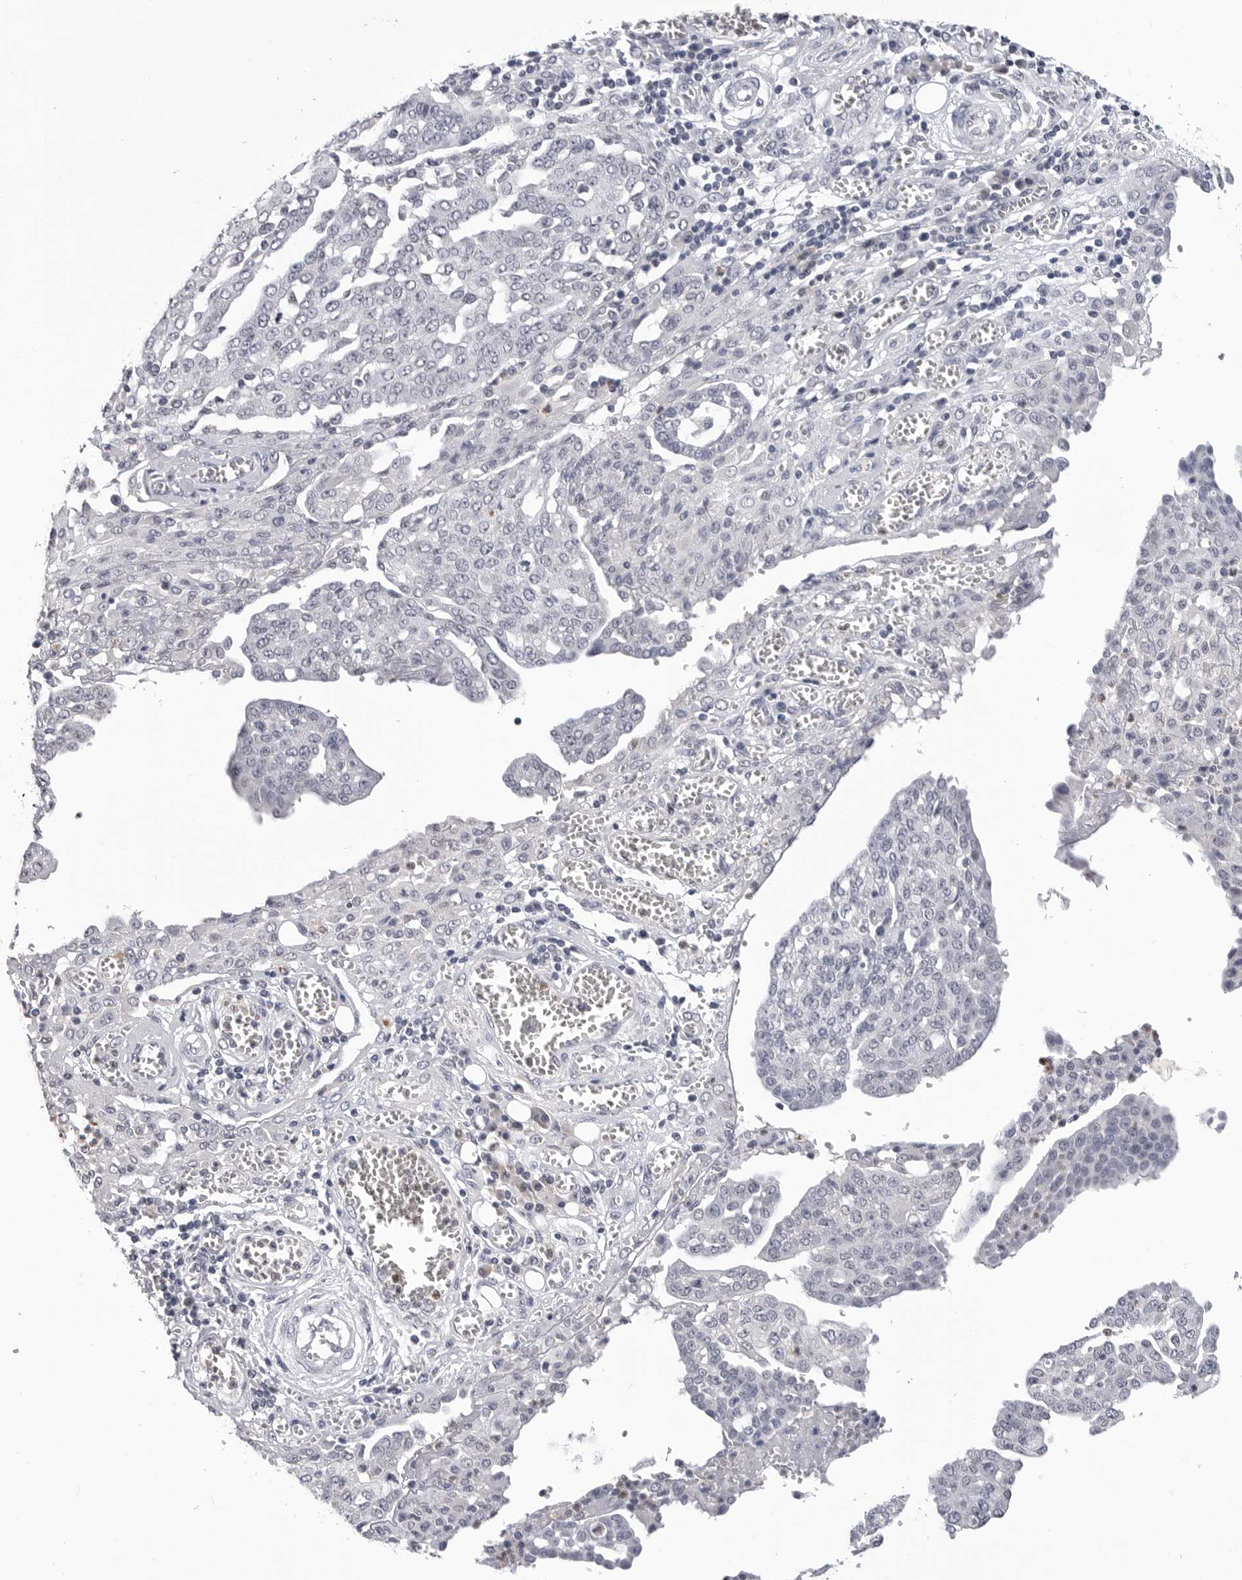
{"staining": {"intensity": "negative", "quantity": "none", "location": "none"}, "tissue": "ovarian cancer", "cell_type": "Tumor cells", "image_type": "cancer", "snomed": [{"axis": "morphology", "description": "Cystadenocarcinoma, serous, NOS"}, {"axis": "topography", "description": "Soft tissue"}, {"axis": "topography", "description": "Ovary"}], "caption": "High magnification brightfield microscopy of ovarian cancer (serous cystadenocarcinoma) stained with DAB (brown) and counterstained with hematoxylin (blue): tumor cells show no significant expression.", "gene": "TRMT13", "patient": {"sex": "female", "age": 57}}